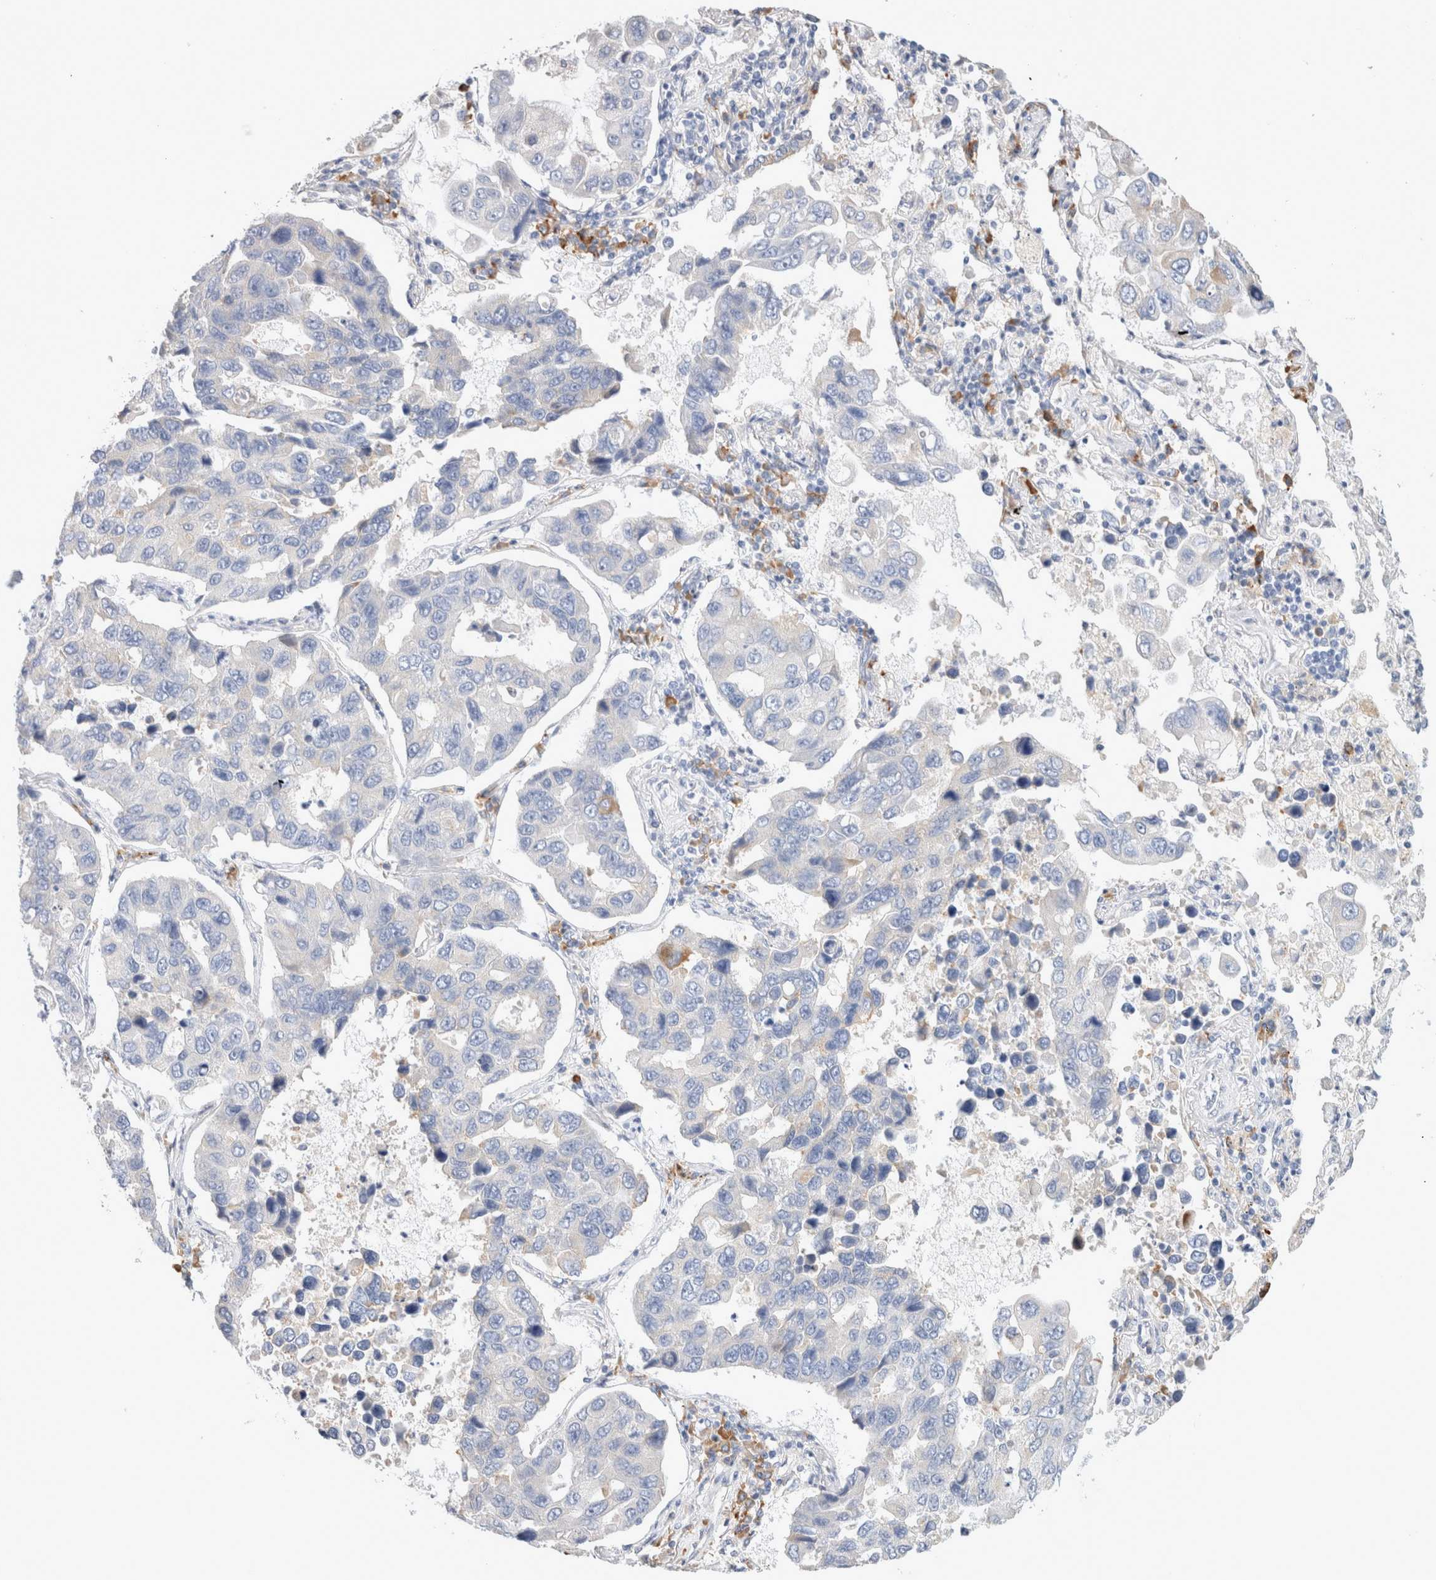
{"staining": {"intensity": "negative", "quantity": "none", "location": "none"}, "tissue": "lung cancer", "cell_type": "Tumor cells", "image_type": "cancer", "snomed": [{"axis": "morphology", "description": "Adenocarcinoma, NOS"}, {"axis": "topography", "description": "Lung"}], "caption": "Immunohistochemical staining of lung cancer reveals no significant expression in tumor cells.", "gene": "GADD45G", "patient": {"sex": "male", "age": 64}}